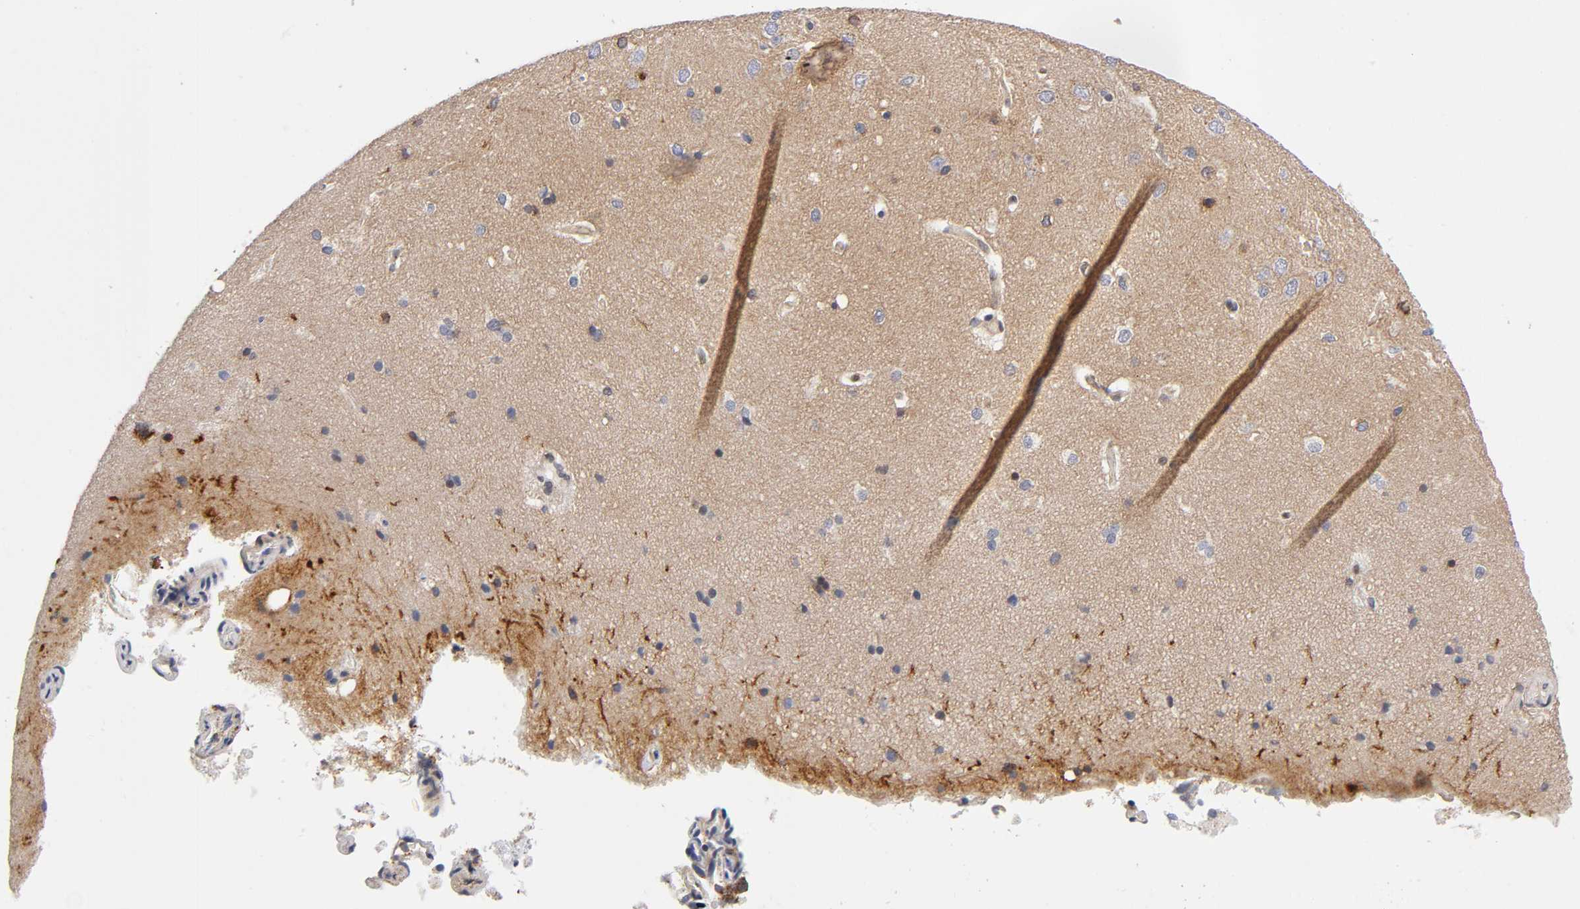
{"staining": {"intensity": "moderate", "quantity": "25%-75%", "location": "cytoplasmic/membranous"}, "tissue": "cerebral cortex", "cell_type": "Endothelial cells", "image_type": "normal", "snomed": [{"axis": "morphology", "description": "Normal tissue, NOS"}, {"axis": "topography", "description": "Cerebral cortex"}], "caption": "IHC micrograph of benign cerebral cortex stained for a protein (brown), which reveals medium levels of moderate cytoplasmic/membranous positivity in approximately 25%-75% of endothelial cells.", "gene": "ANXA7", "patient": {"sex": "female", "age": 45}}